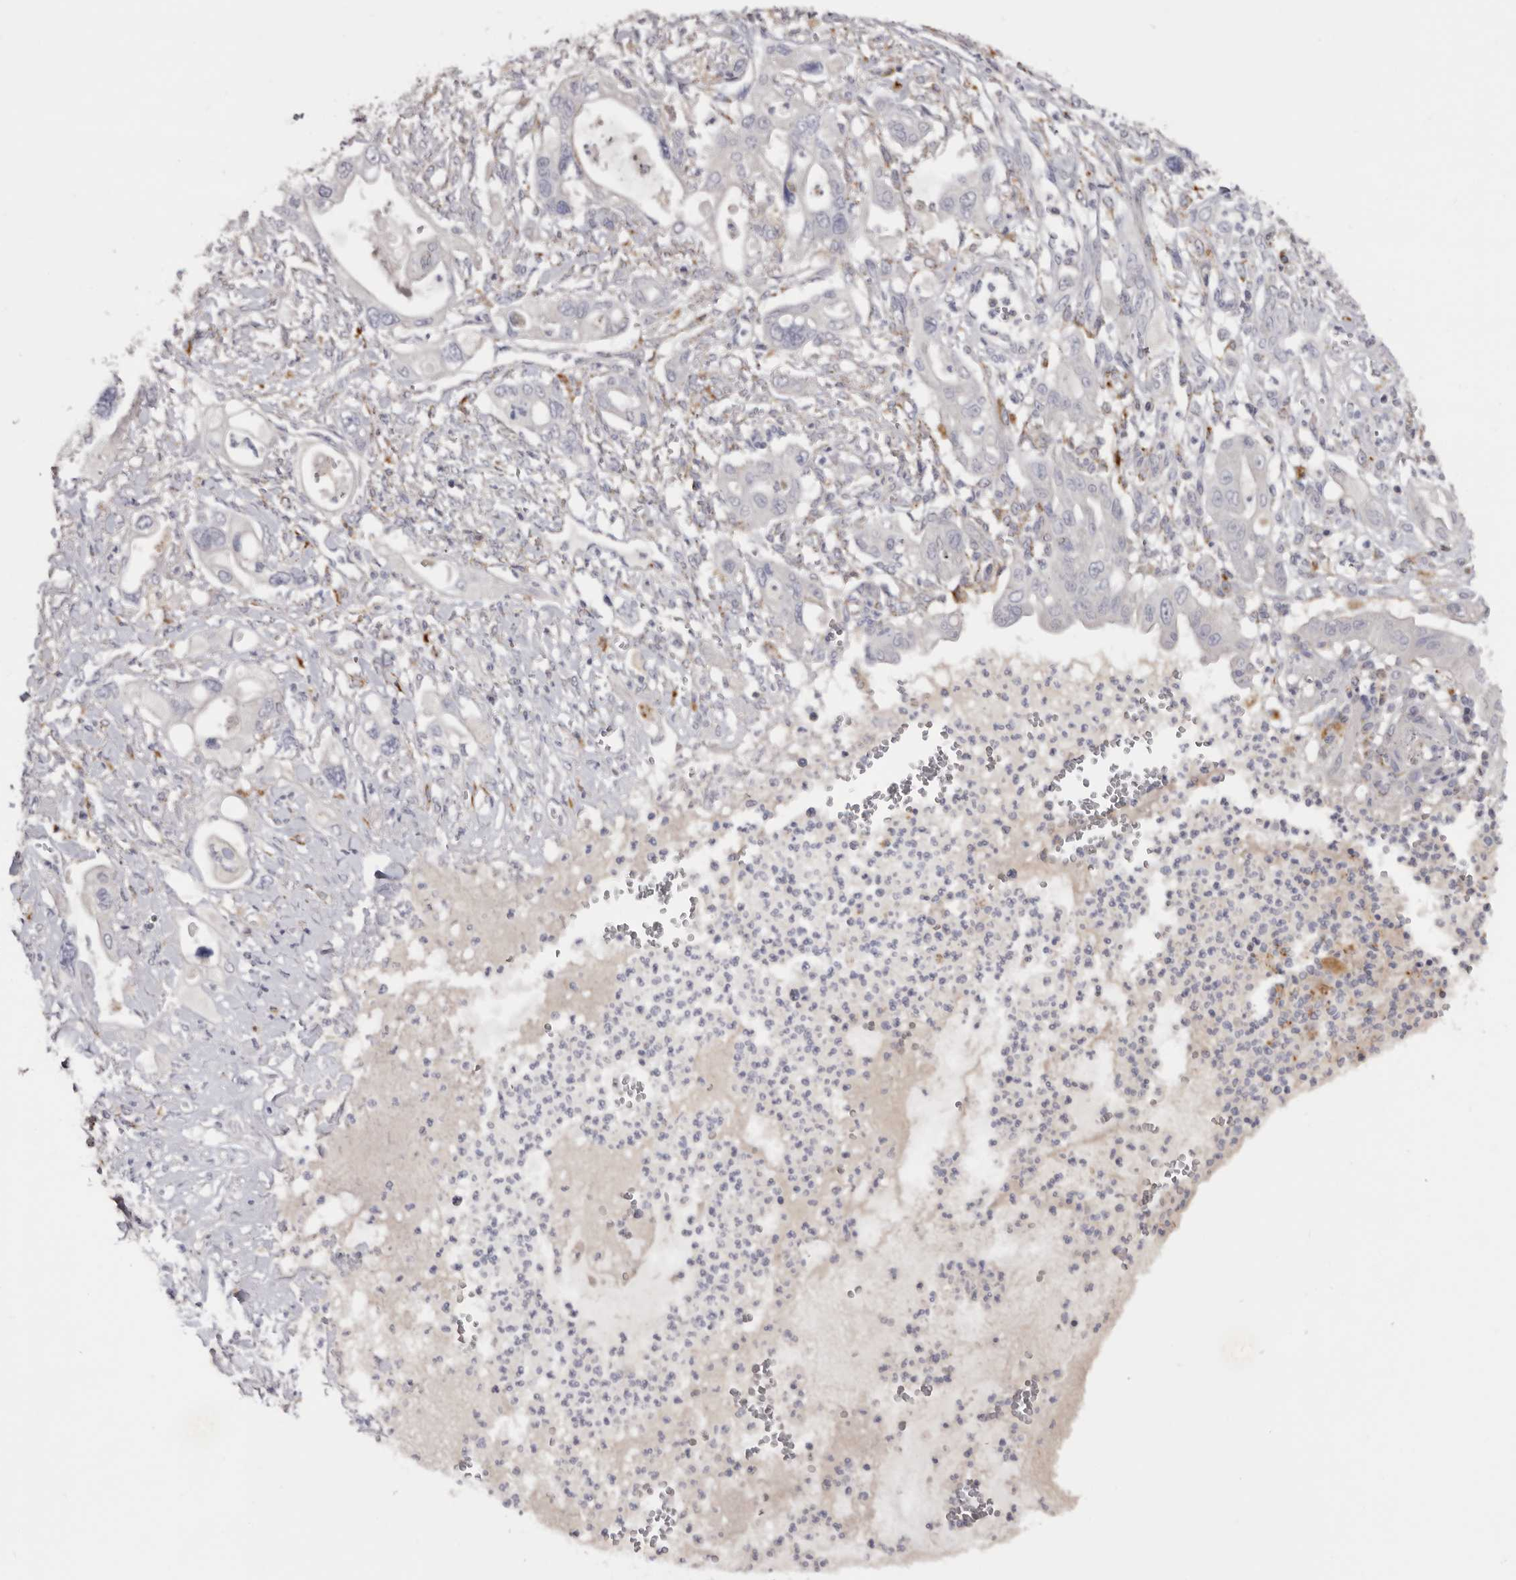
{"staining": {"intensity": "negative", "quantity": "none", "location": "none"}, "tissue": "pancreatic cancer", "cell_type": "Tumor cells", "image_type": "cancer", "snomed": [{"axis": "morphology", "description": "Adenocarcinoma, NOS"}, {"axis": "topography", "description": "Pancreas"}], "caption": "This is an immunohistochemistry (IHC) histopathology image of human pancreatic cancer. There is no positivity in tumor cells.", "gene": "DAP", "patient": {"sex": "male", "age": 68}}